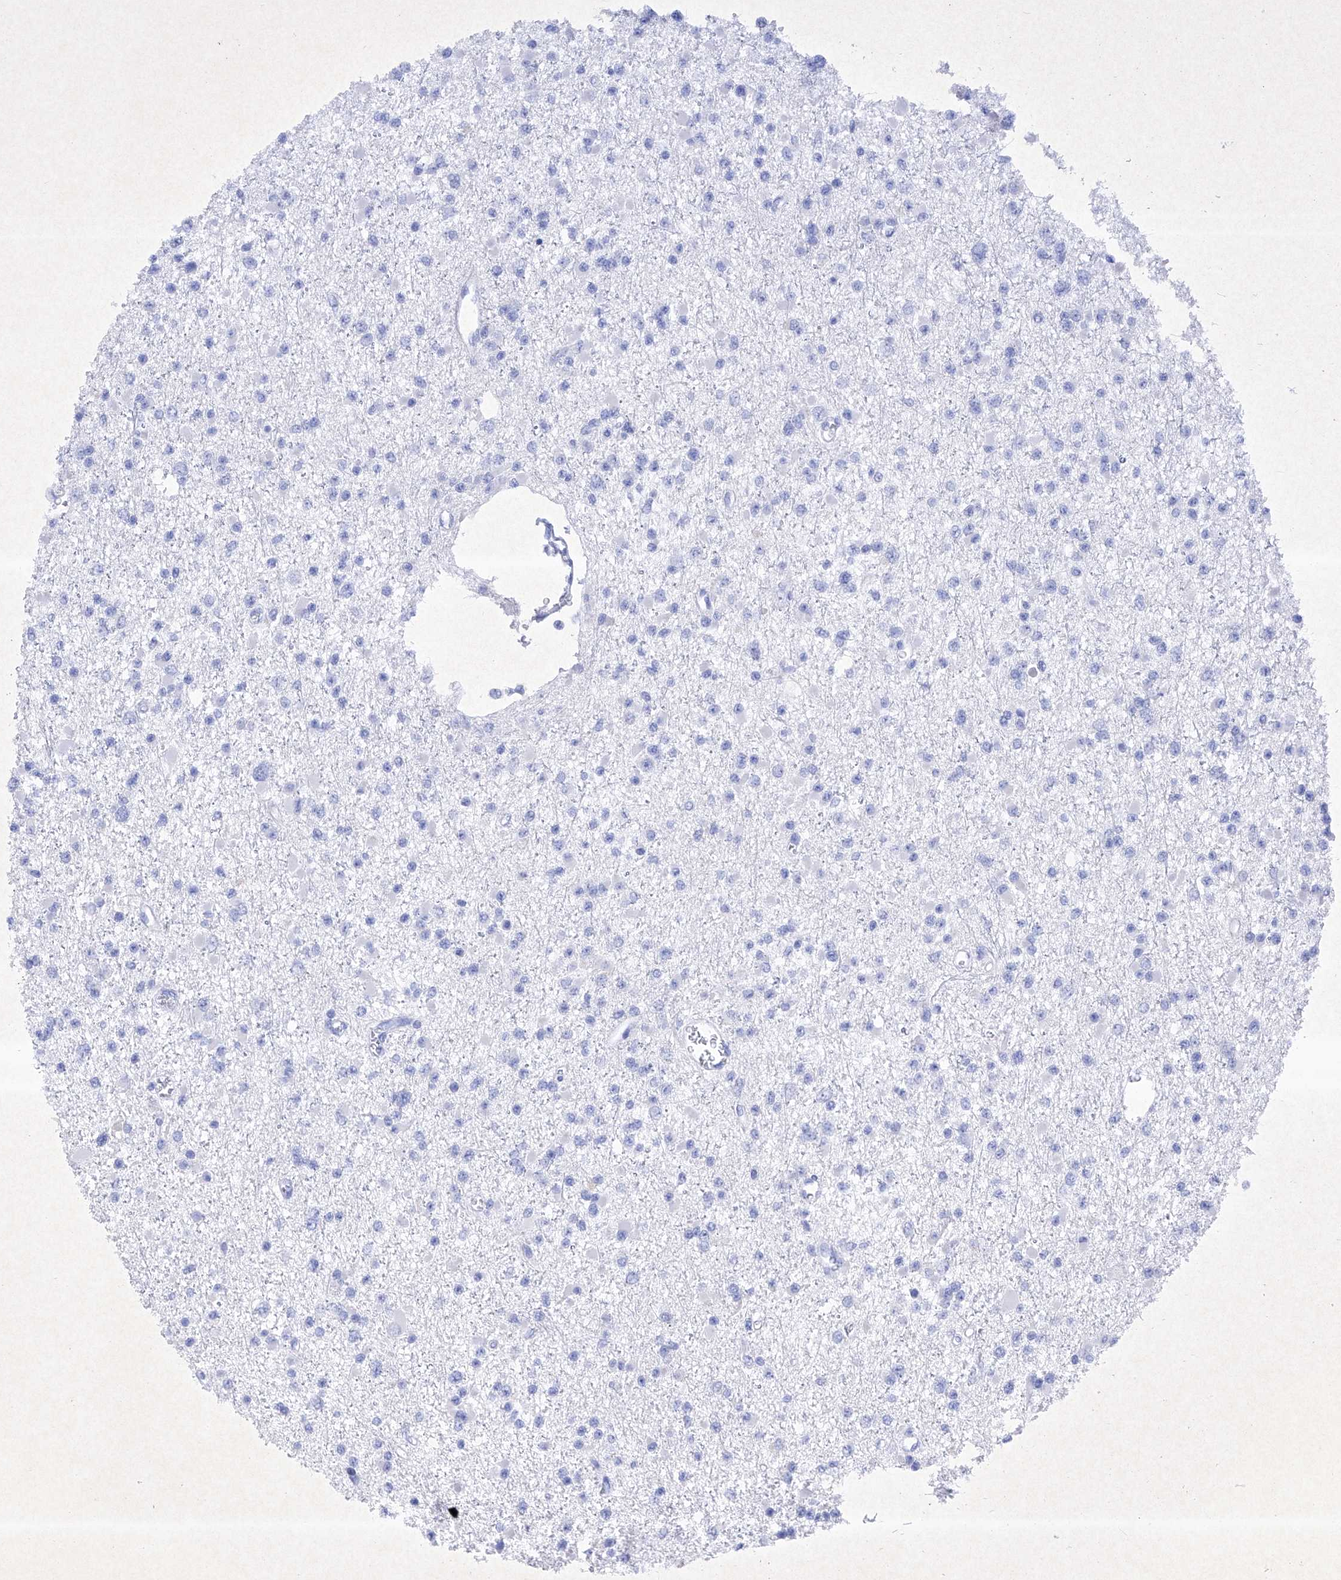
{"staining": {"intensity": "negative", "quantity": "none", "location": "none"}, "tissue": "glioma", "cell_type": "Tumor cells", "image_type": "cancer", "snomed": [{"axis": "morphology", "description": "Glioma, malignant, Low grade"}, {"axis": "topography", "description": "Brain"}], "caption": "Immunohistochemistry (IHC) histopathology image of malignant glioma (low-grade) stained for a protein (brown), which exhibits no positivity in tumor cells.", "gene": "BARX2", "patient": {"sex": "female", "age": 22}}